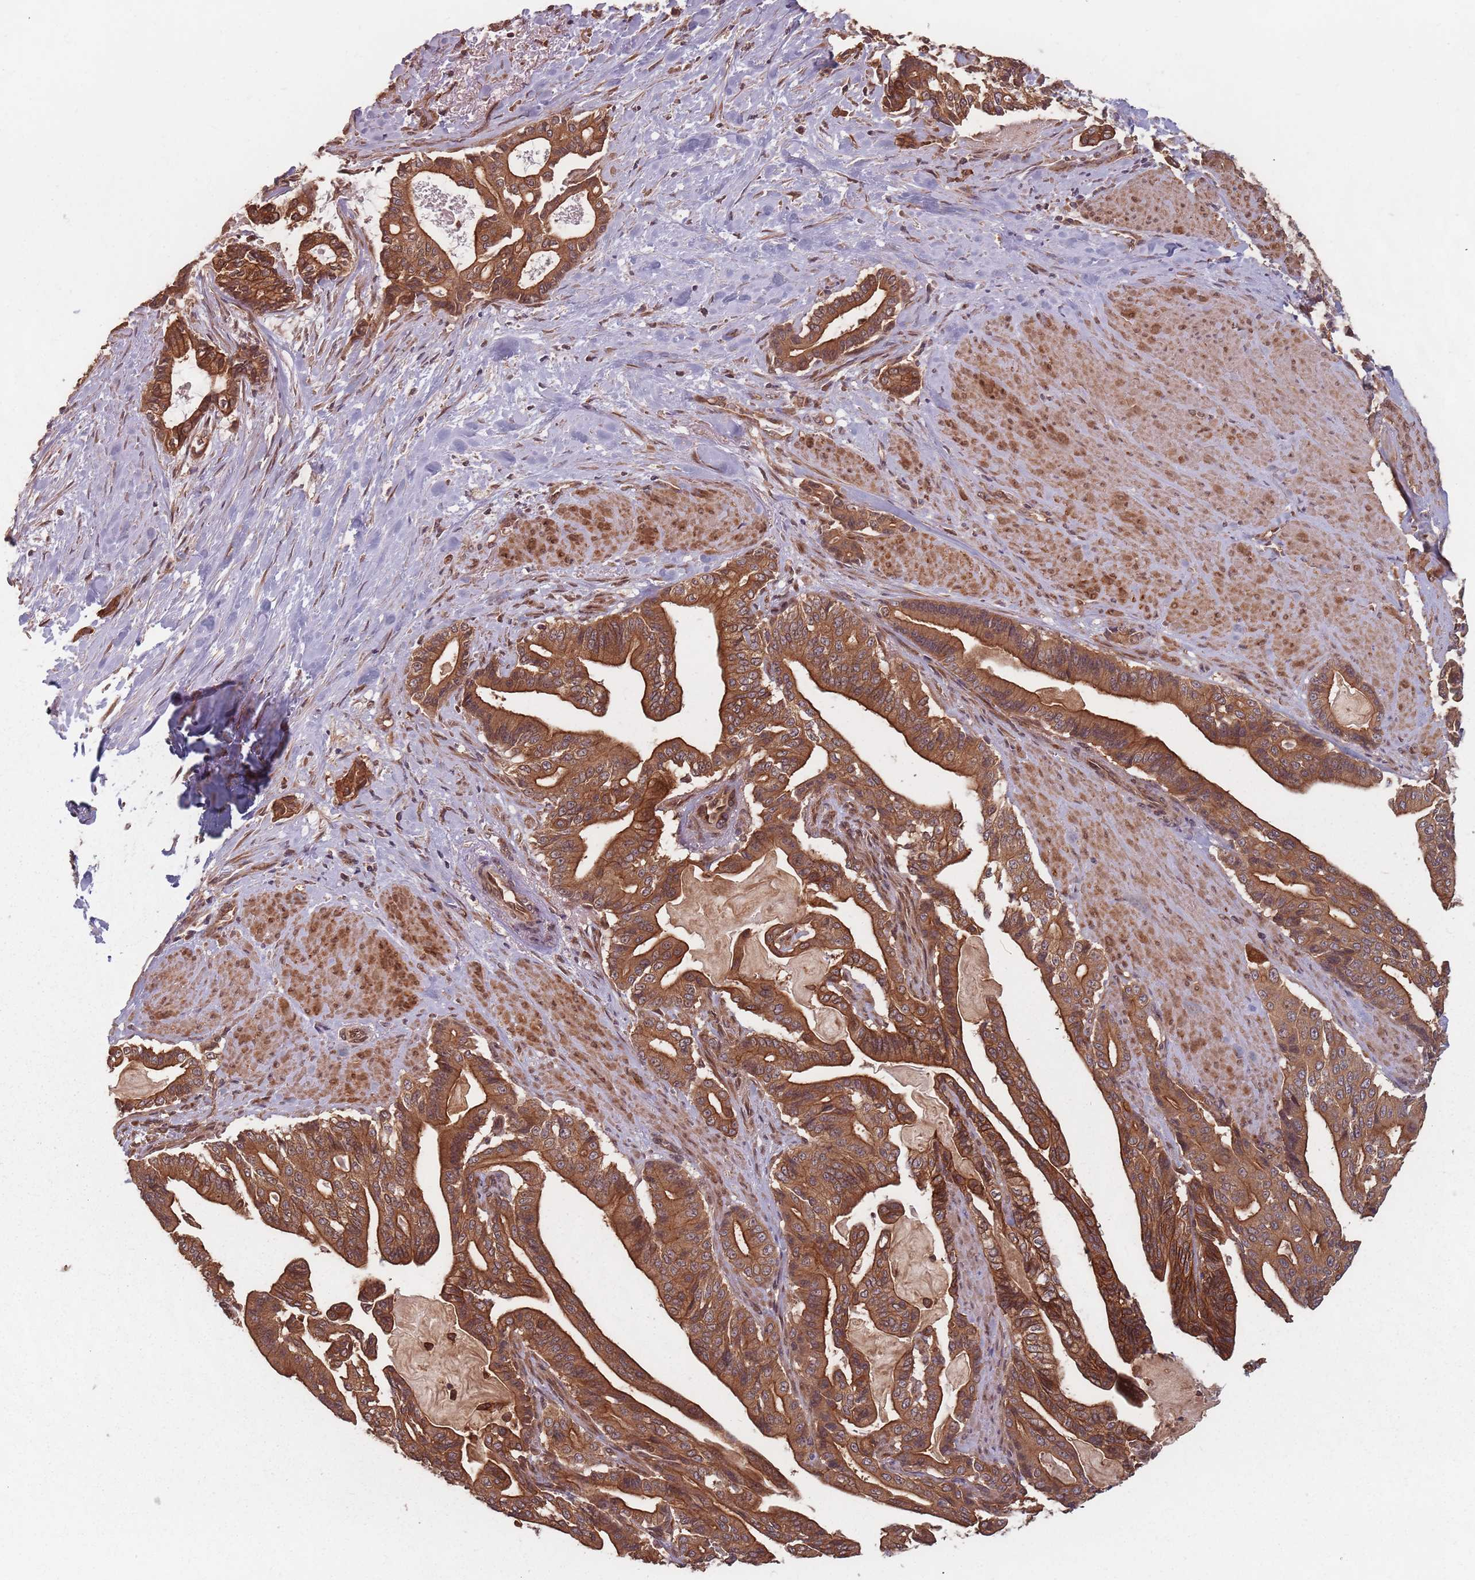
{"staining": {"intensity": "strong", "quantity": ">75%", "location": "cytoplasmic/membranous"}, "tissue": "pancreatic cancer", "cell_type": "Tumor cells", "image_type": "cancer", "snomed": [{"axis": "morphology", "description": "Adenocarcinoma, NOS"}, {"axis": "topography", "description": "Pancreas"}], "caption": "Protein expression analysis of human pancreatic cancer (adenocarcinoma) reveals strong cytoplasmic/membranous expression in about >75% of tumor cells.", "gene": "C3orf14", "patient": {"sex": "male", "age": 63}}